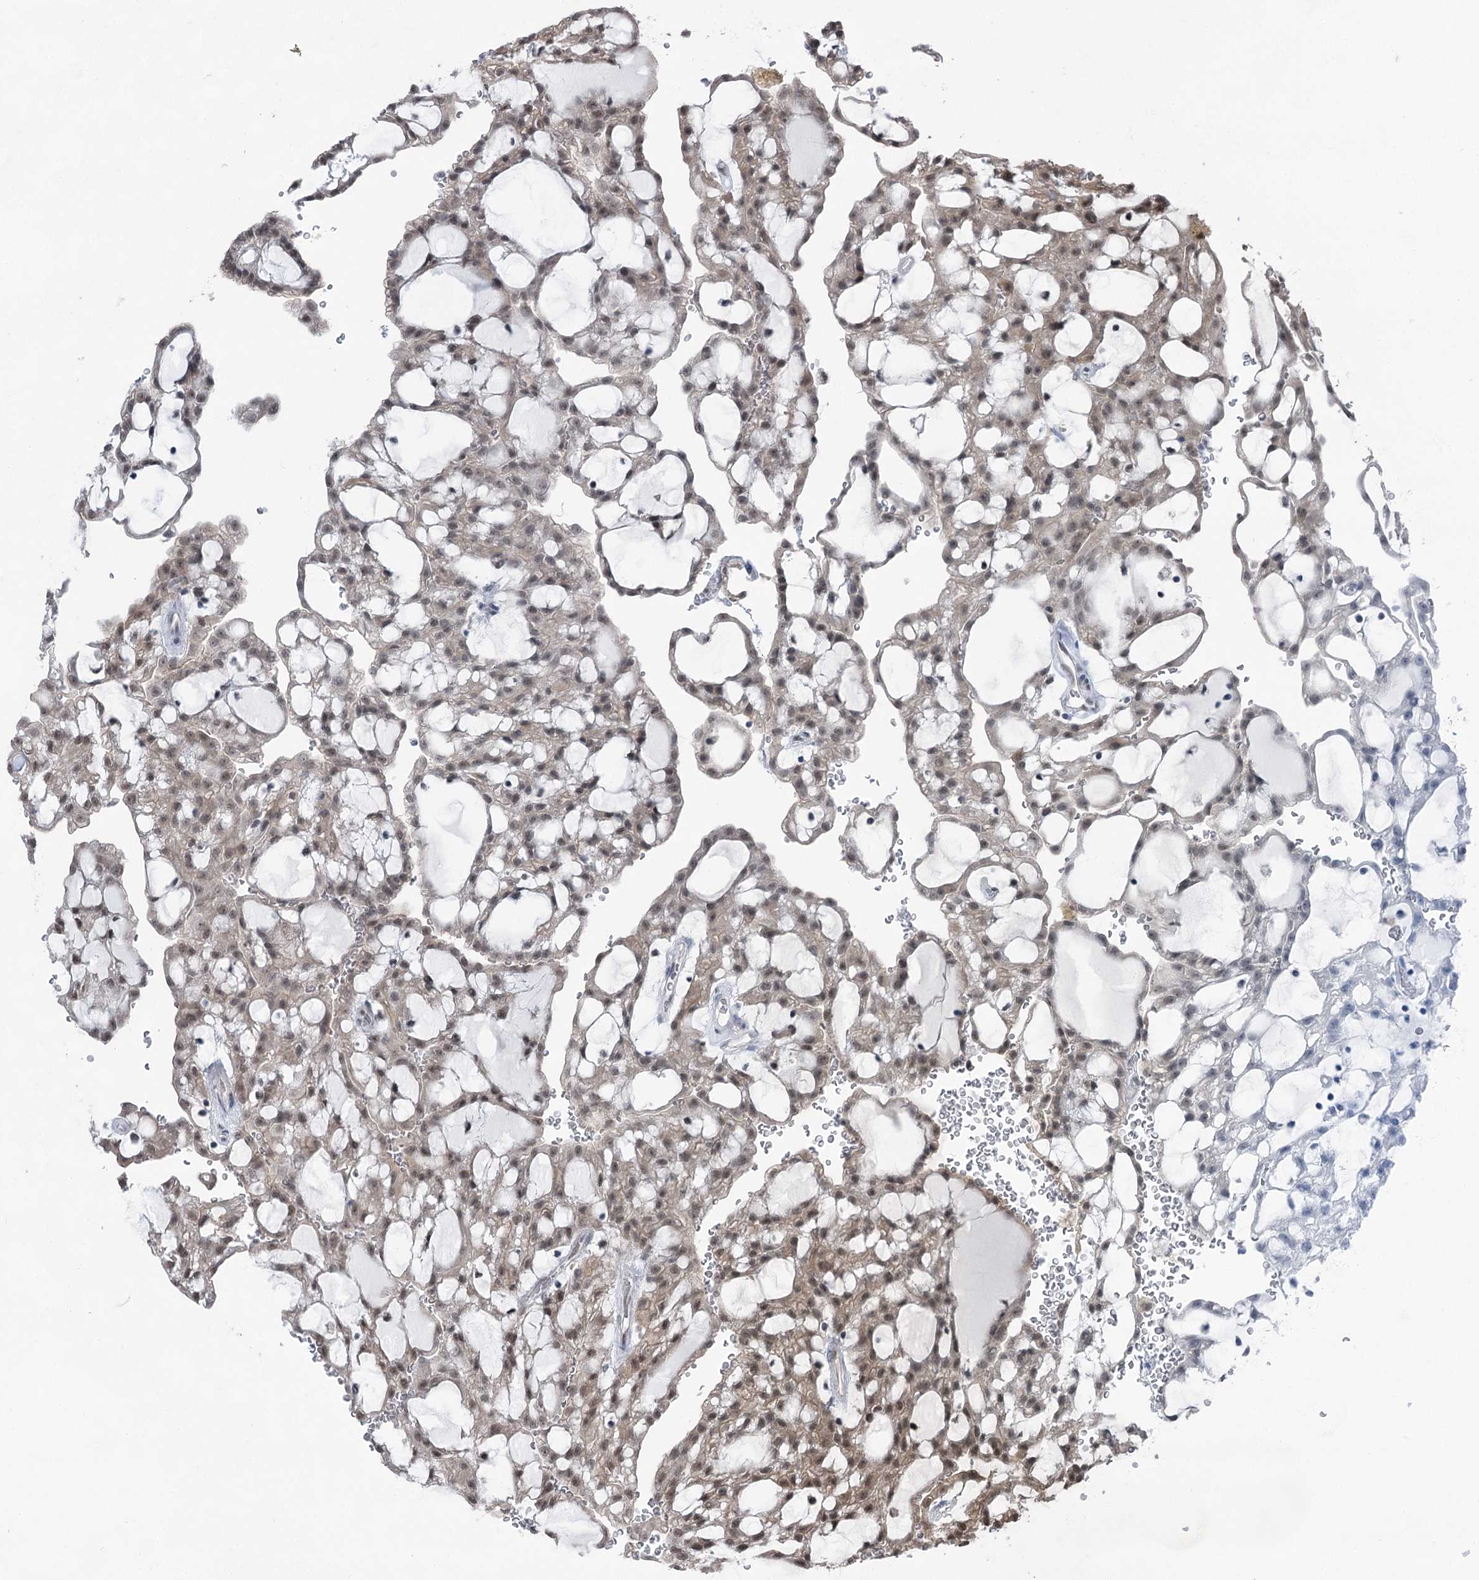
{"staining": {"intensity": "weak", "quantity": "<25%", "location": "cytoplasmic/membranous"}, "tissue": "renal cancer", "cell_type": "Tumor cells", "image_type": "cancer", "snomed": [{"axis": "morphology", "description": "Adenocarcinoma, NOS"}, {"axis": "topography", "description": "Kidney"}], "caption": "The micrograph displays no staining of tumor cells in renal cancer.", "gene": "ZCCHC8", "patient": {"sex": "male", "age": 63}}